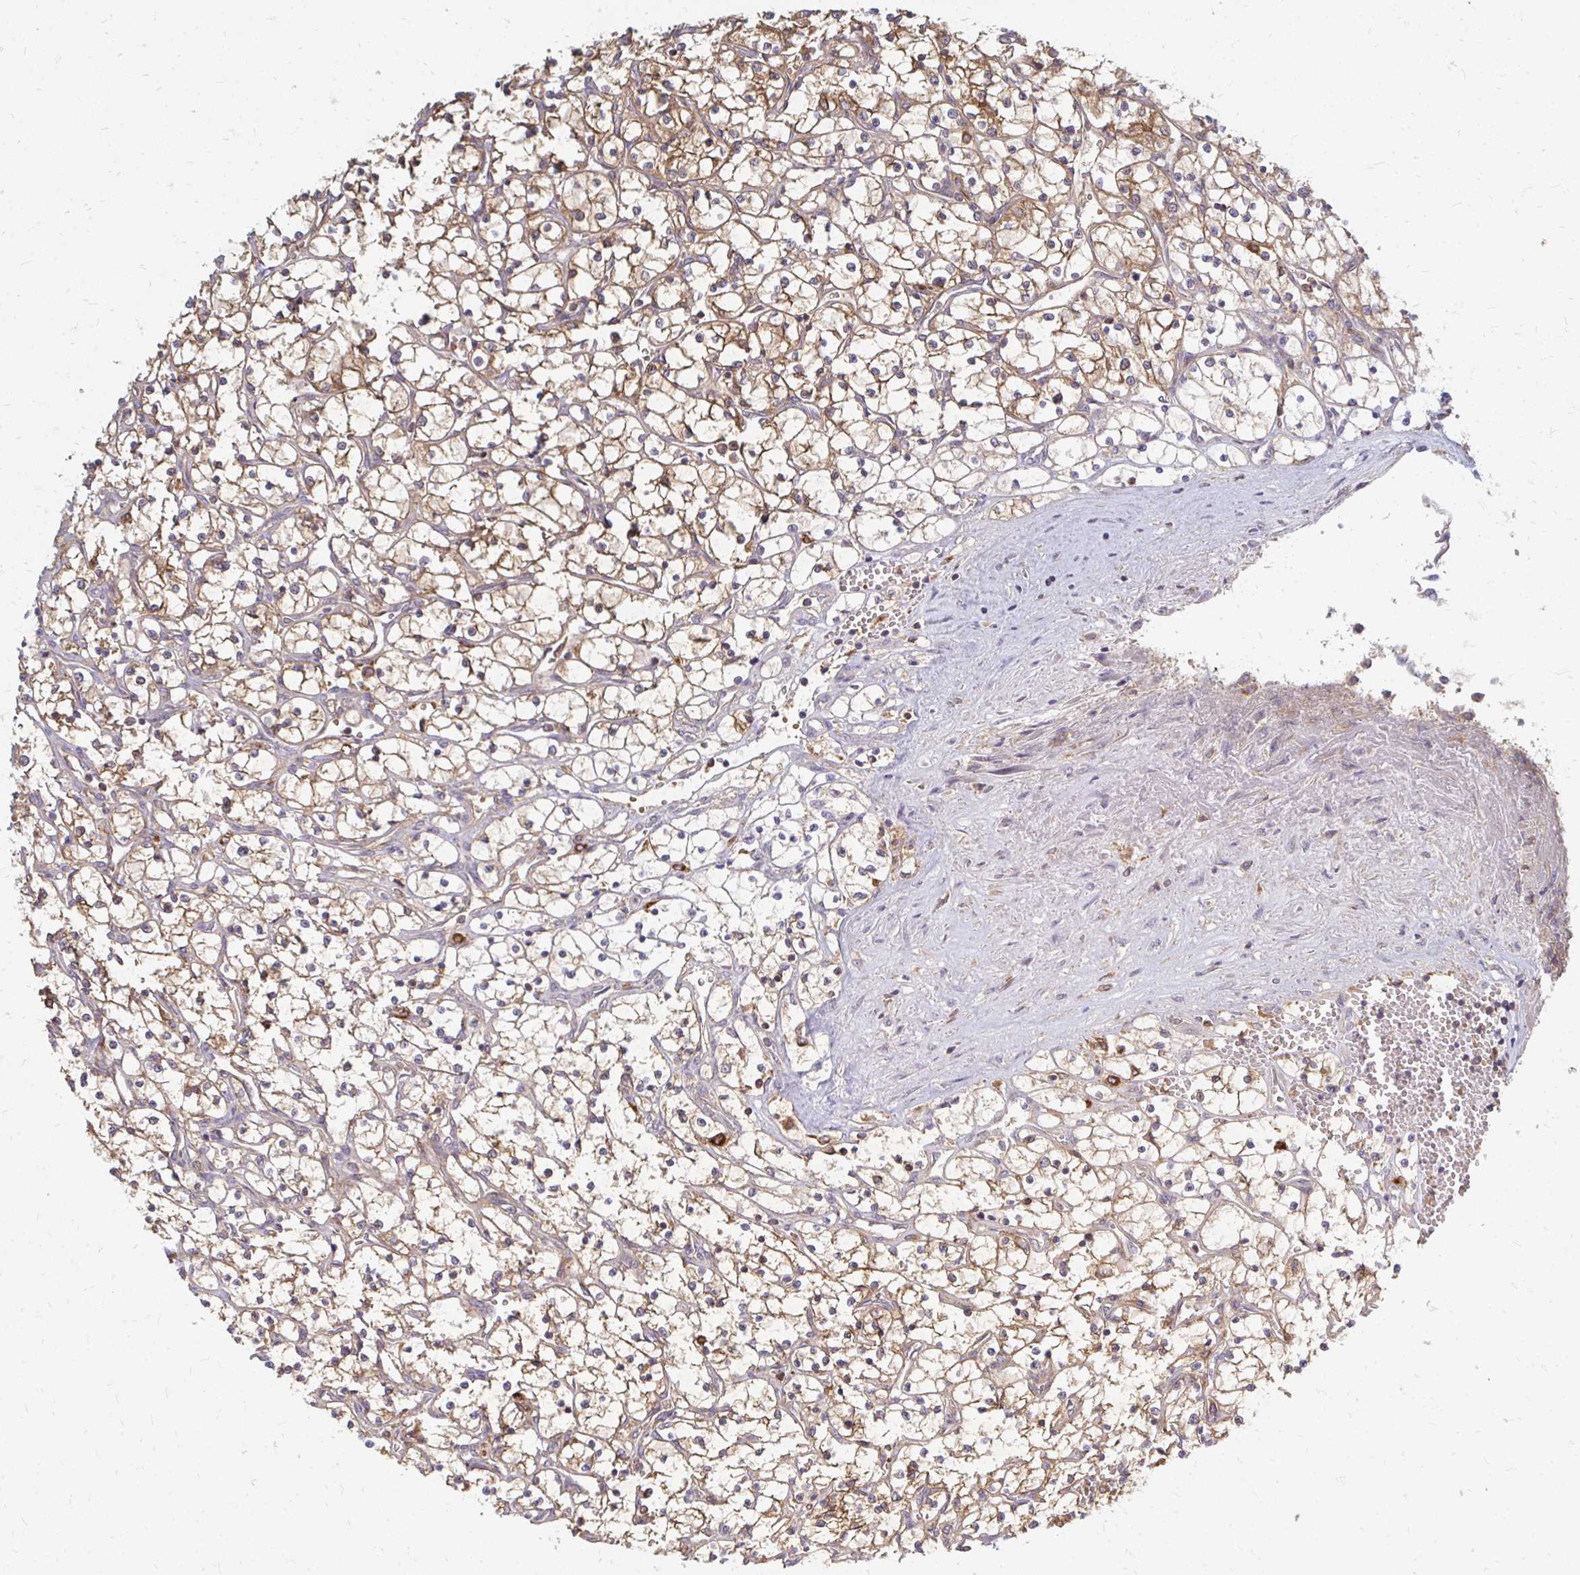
{"staining": {"intensity": "weak", "quantity": ">75%", "location": "cytoplasmic/membranous"}, "tissue": "renal cancer", "cell_type": "Tumor cells", "image_type": "cancer", "snomed": [{"axis": "morphology", "description": "Adenocarcinoma, NOS"}, {"axis": "topography", "description": "Kidney"}], "caption": "Immunohistochemistry (IHC) photomicrograph of neoplastic tissue: renal cancer stained using immunohistochemistry (IHC) demonstrates low levels of weak protein expression localized specifically in the cytoplasmic/membranous of tumor cells, appearing as a cytoplasmic/membranous brown color.", "gene": "ZNF285", "patient": {"sex": "female", "age": 69}}